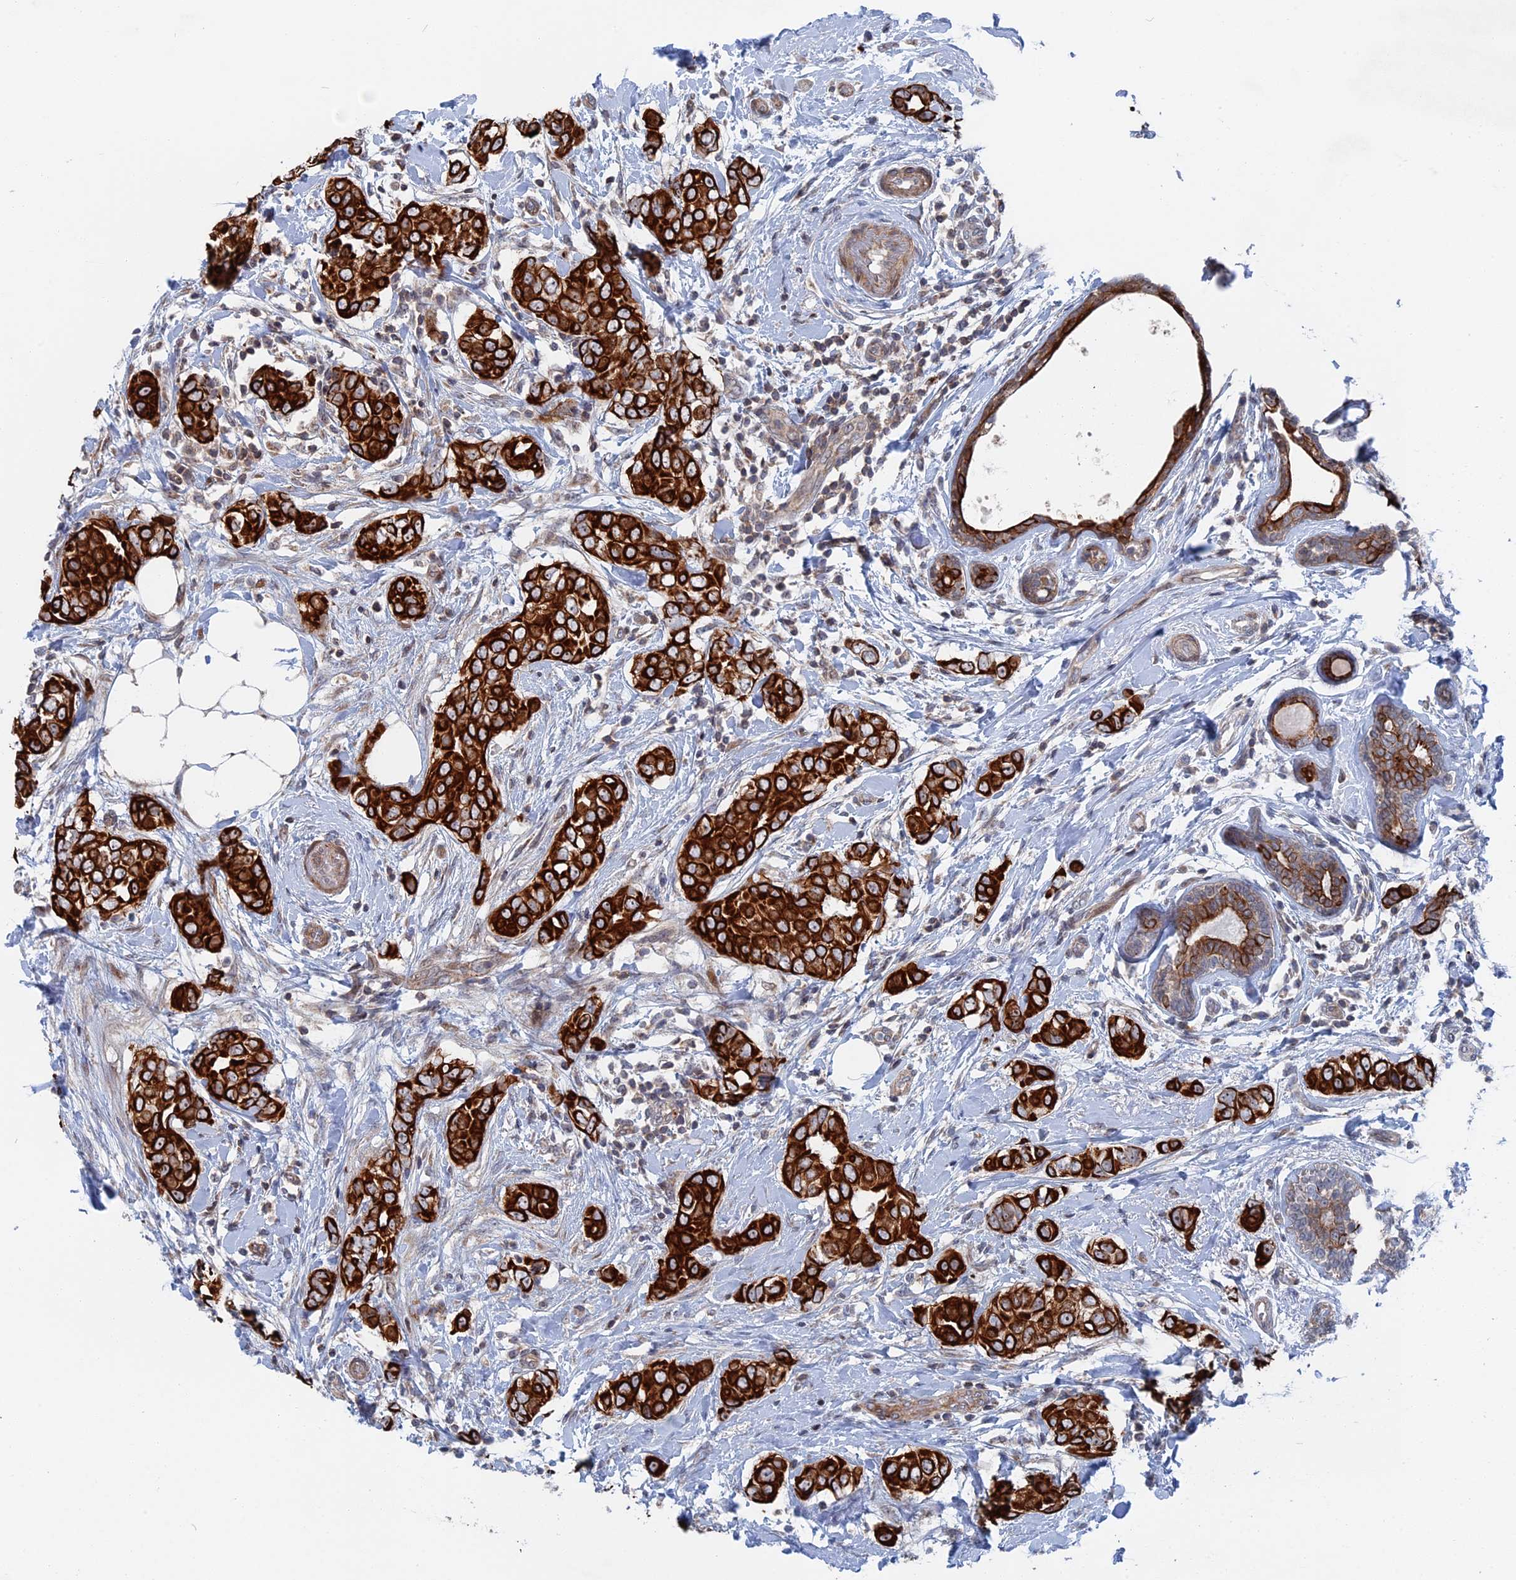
{"staining": {"intensity": "strong", "quantity": ">75%", "location": "cytoplasmic/membranous"}, "tissue": "breast cancer", "cell_type": "Tumor cells", "image_type": "cancer", "snomed": [{"axis": "morphology", "description": "Lobular carcinoma"}, {"axis": "topography", "description": "Breast"}], "caption": "About >75% of tumor cells in breast cancer display strong cytoplasmic/membranous protein positivity as visualized by brown immunohistochemical staining.", "gene": "IL7", "patient": {"sex": "female", "age": 51}}